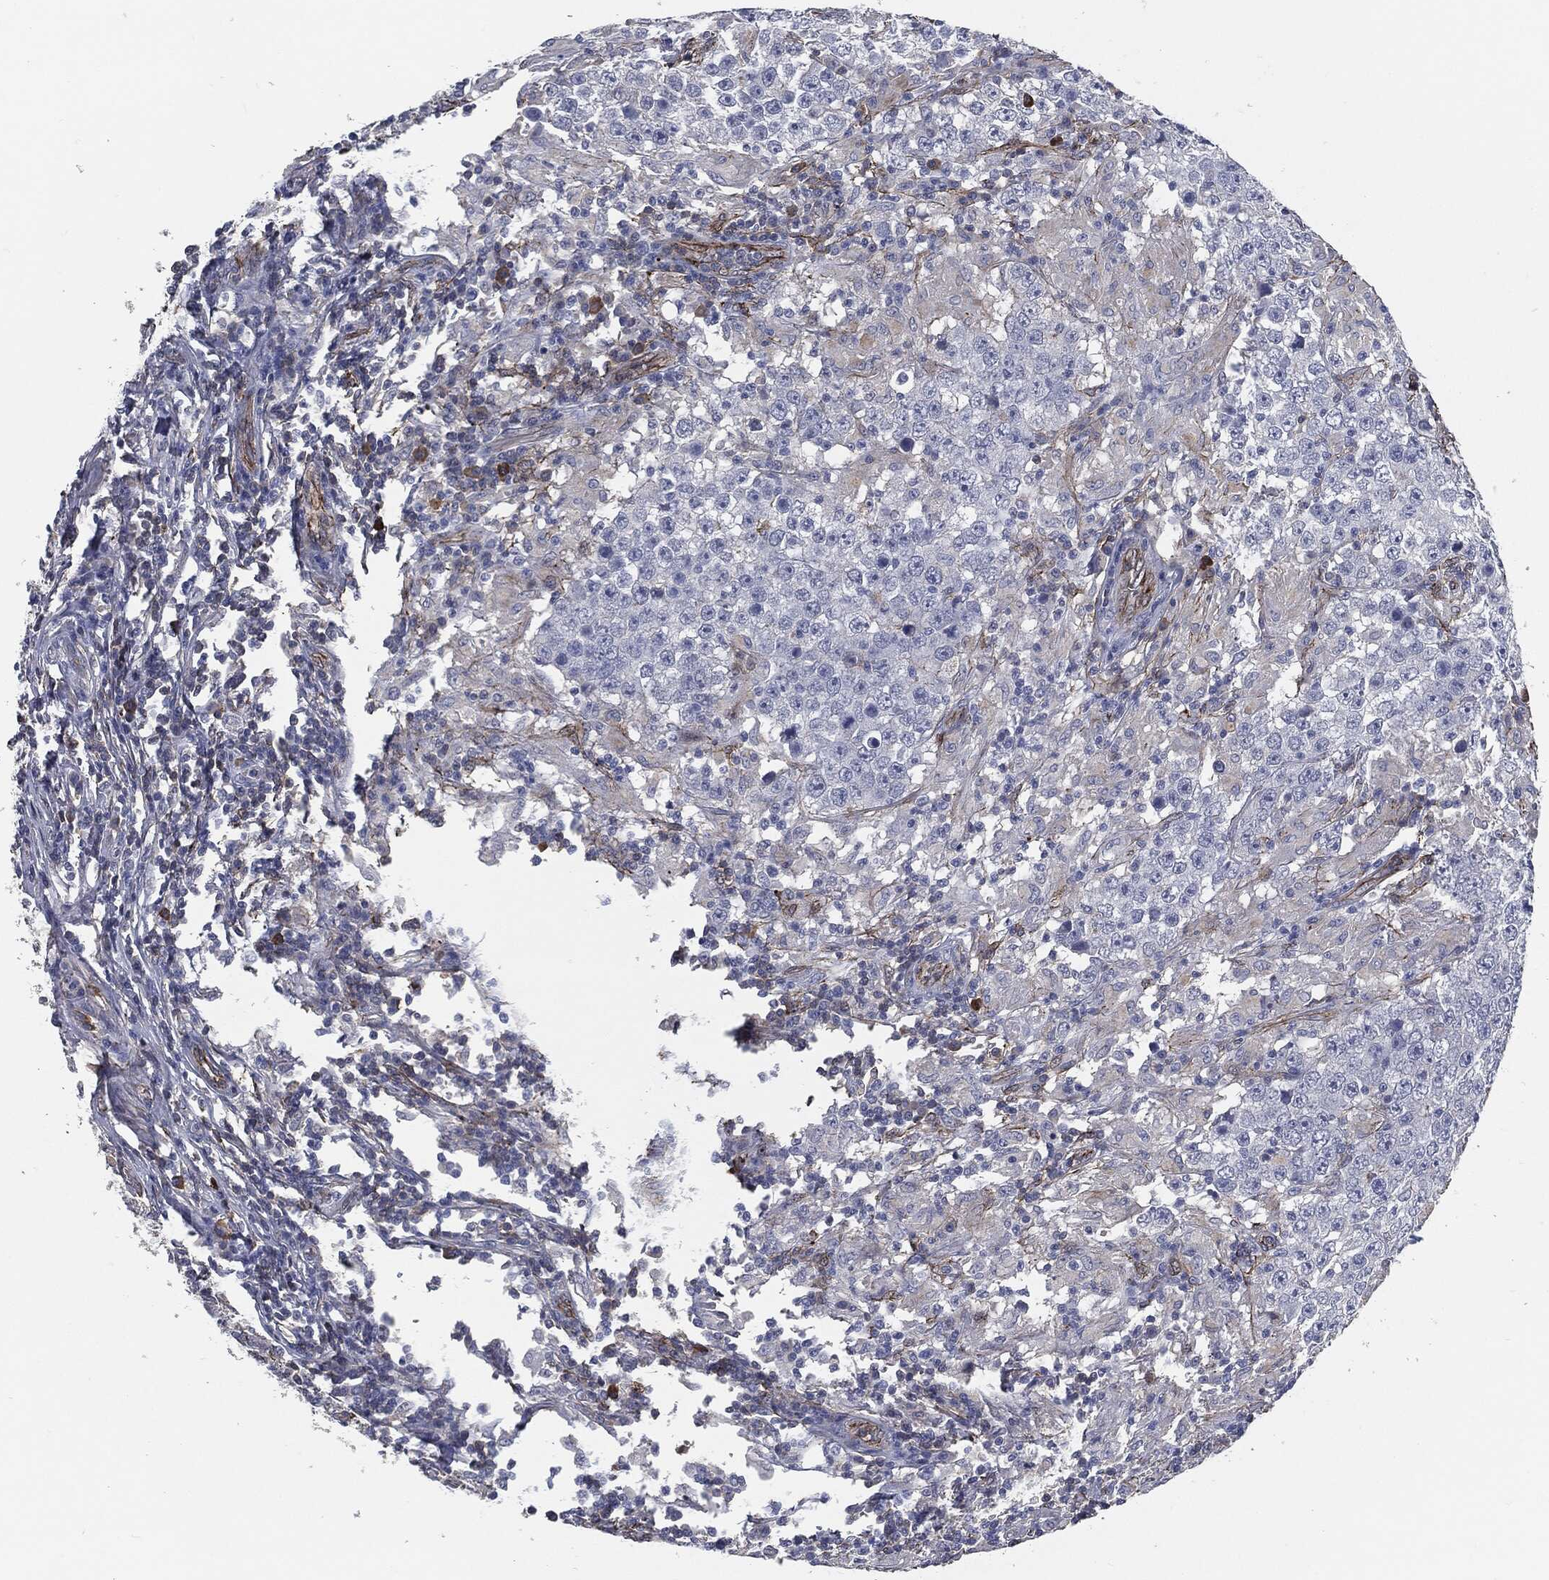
{"staining": {"intensity": "strong", "quantity": "<25%", "location": "cytoplasmic/membranous"}, "tissue": "testis cancer", "cell_type": "Tumor cells", "image_type": "cancer", "snomed": [{"axis": "morphology", "description": "Seminoma, NOS"}, {"axis": "morphology", "description": "Carcinoma, Embryonal, NOS"}, {"axis": "topography", "description": "Testis"}], "caption": "Testis cancer tissue exhibits strong cytoplasmic/membranous expression in approximately <25% of tumor cells, visualized by immunohistochemistry. Nuclei are stained in blue.", "gene": "SVIL", "patient": {"sex": "male", "age": 41}}